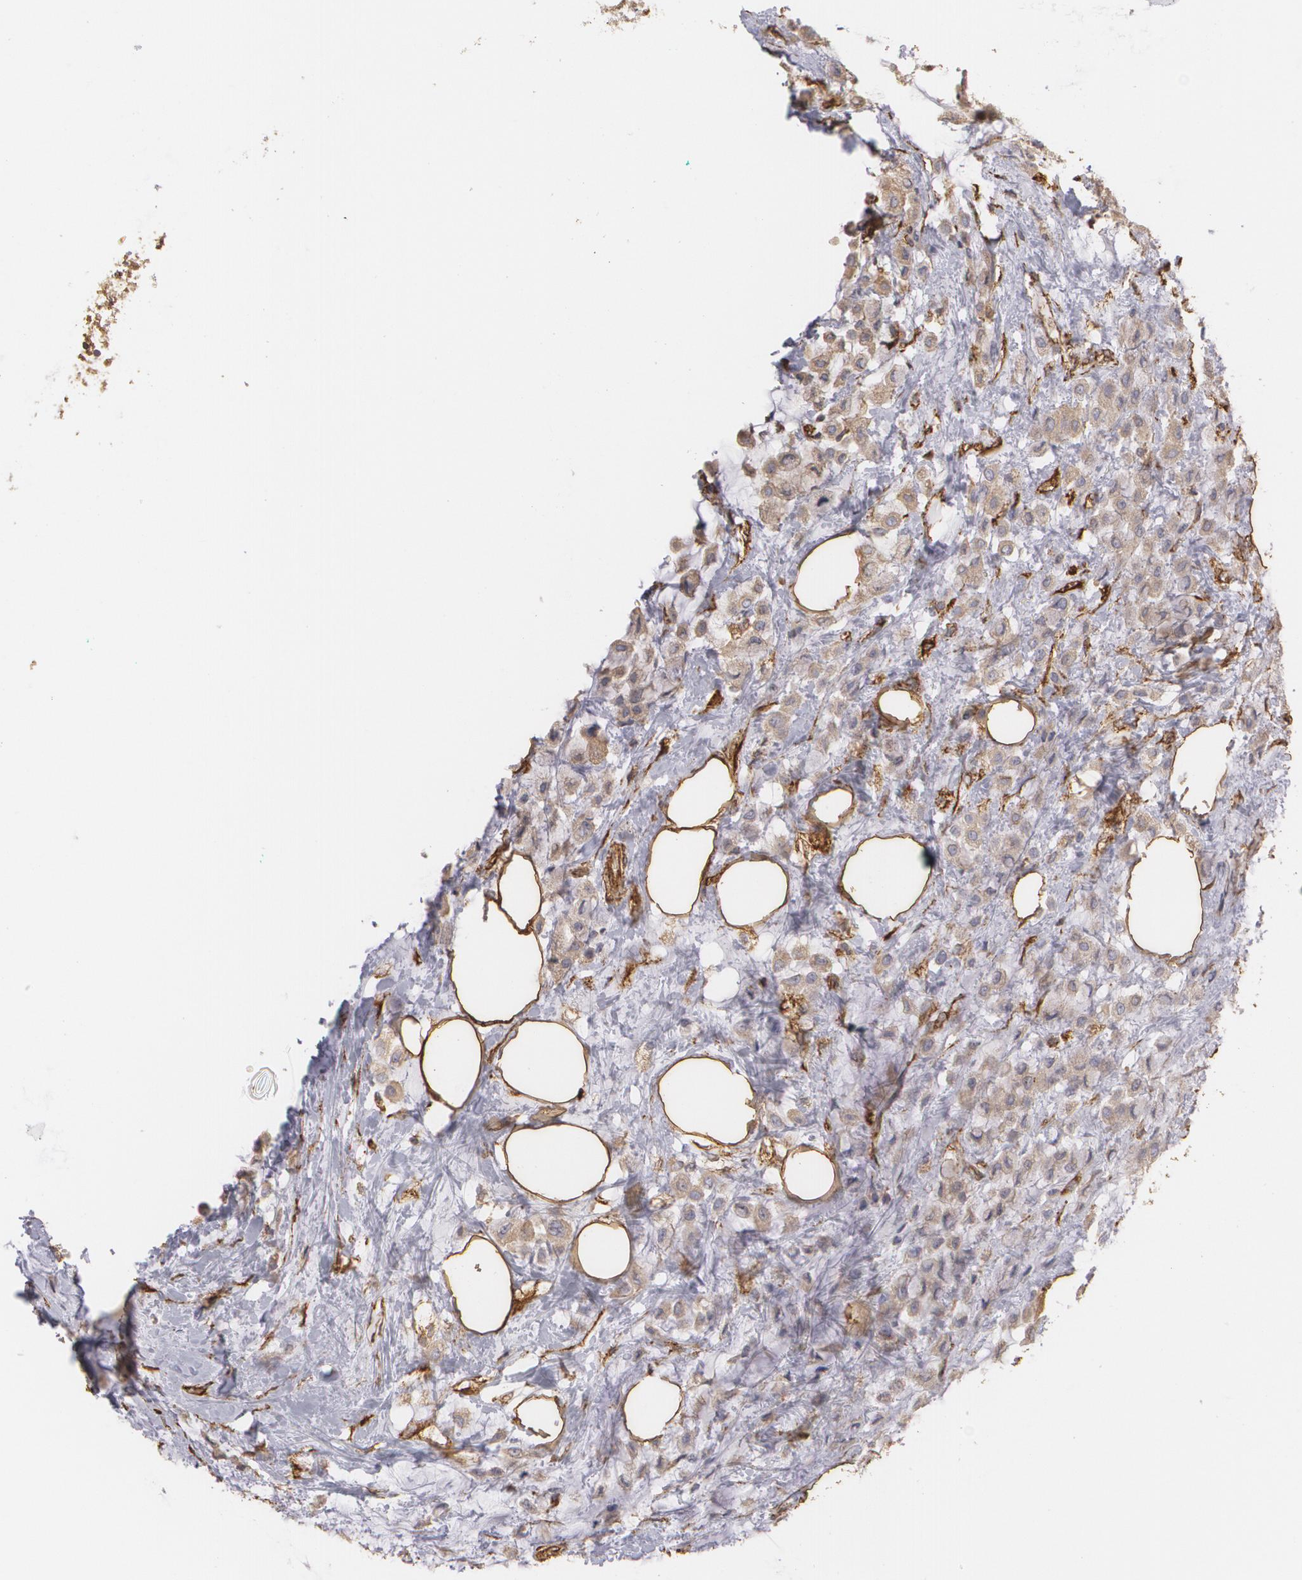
{"staining": {"intensity": "moderate", "quantity": ">75%", "location": "cytoplasmic/membranous"}, "tissue": "breast cancer", "cell_type": "Tumor cells", "image_type": "cancer", "snomed": [{"axis": "morphology", "description": "Lobular carcinoma"}, {"axis": "topography", "description": "Breast"}], "caption": "Human breast cancer stained with a protein marker shows moderate staining in tumor cells.", "gene": "CYB5R3", "patient": {"sex": "female", "age": 85}}